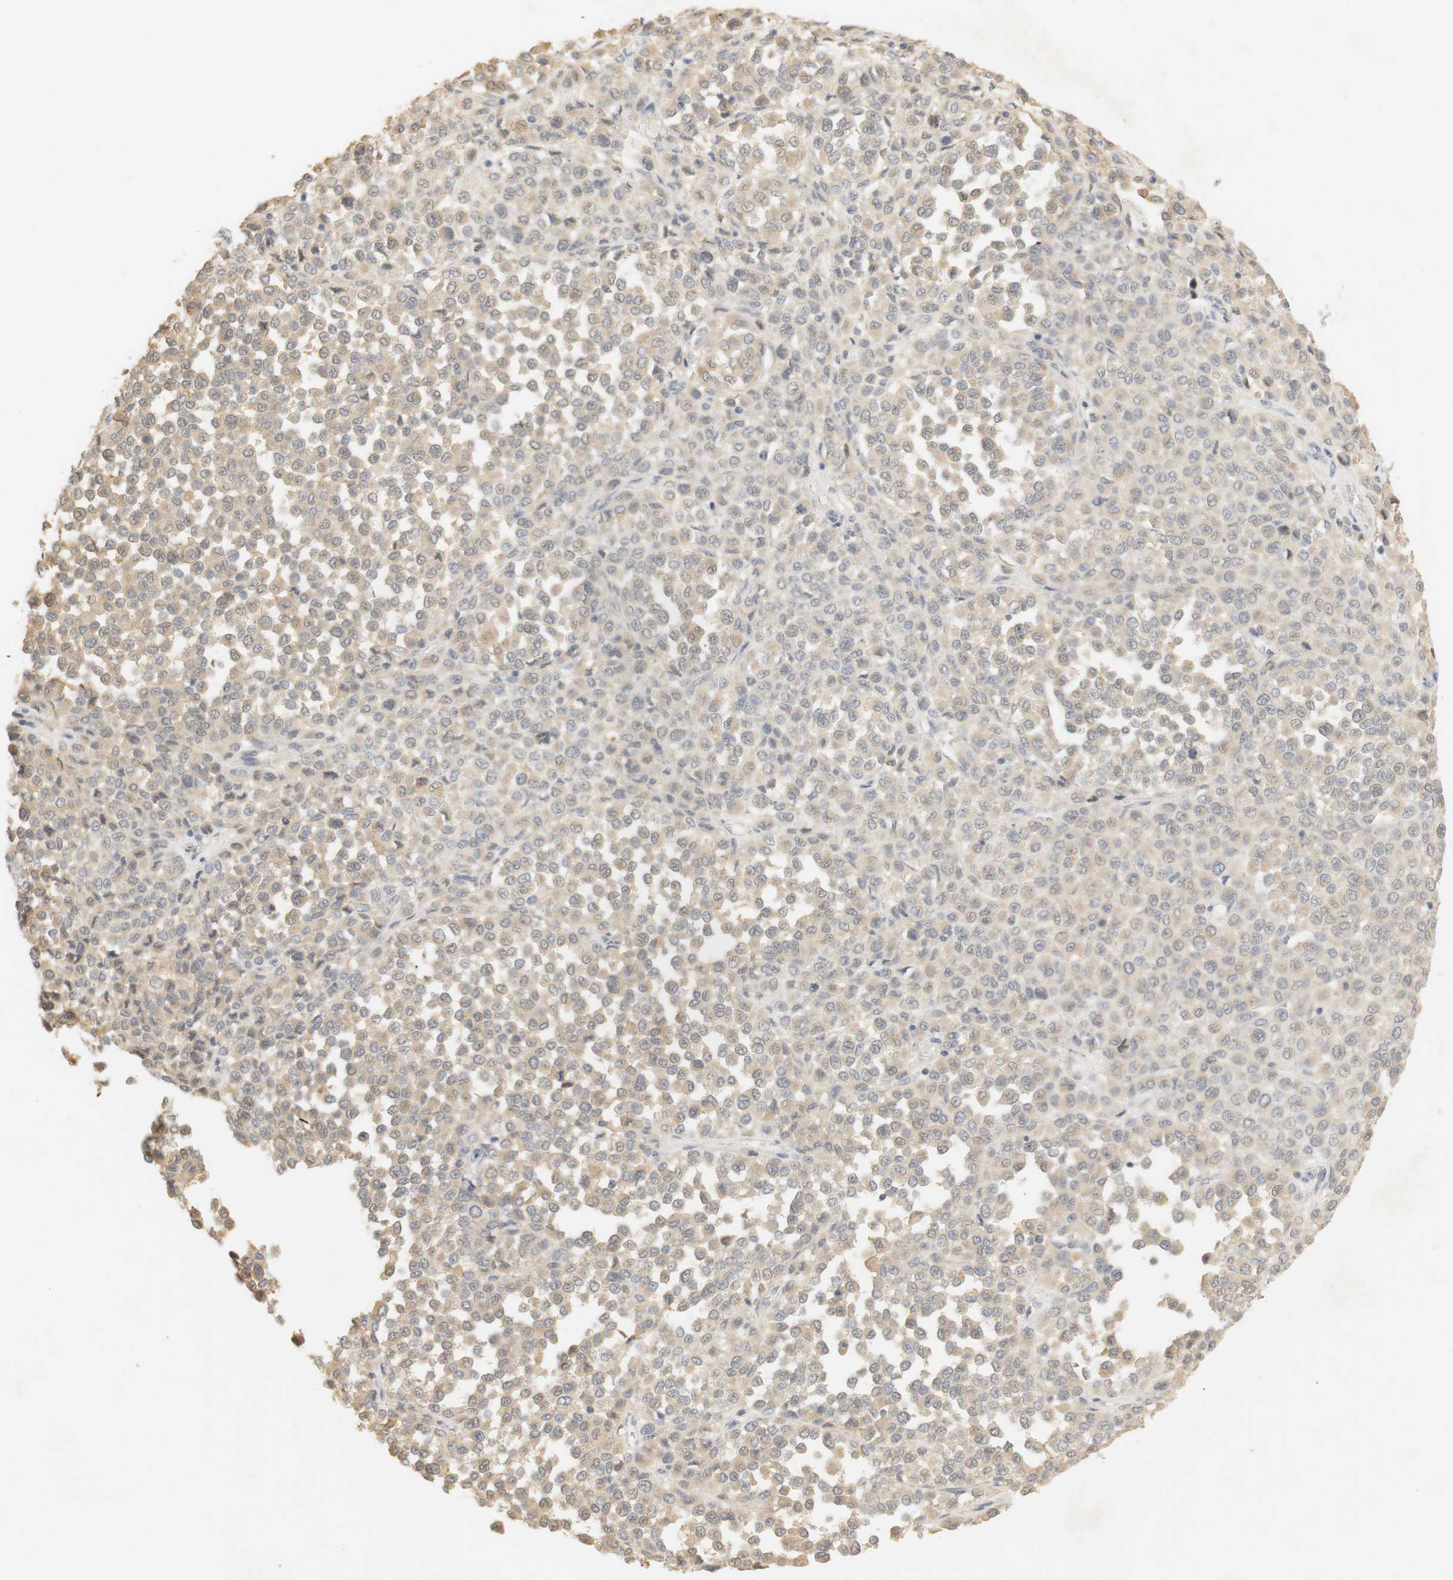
{"staining": {"intensity": "weak", "quantity": ">75%", "location": "cytoplasmic/membranous"}, "tissue": "melanoma", "cell_type": "Tumor cells", "image_type": "cancer", "snomed": [{"axis": "morphology", "description": "Malignant melanoma, Metastatic site"}, {"axis": "topography", "description": "Pancreas"}], "caption": "Brown immunohistochemical staining in human melanoma displays weak cytoplasmic/membranous expression in approximately >75% of tumor cells.", "gene": "RTN3", "patient": {"sex": "female", "age": 30}}